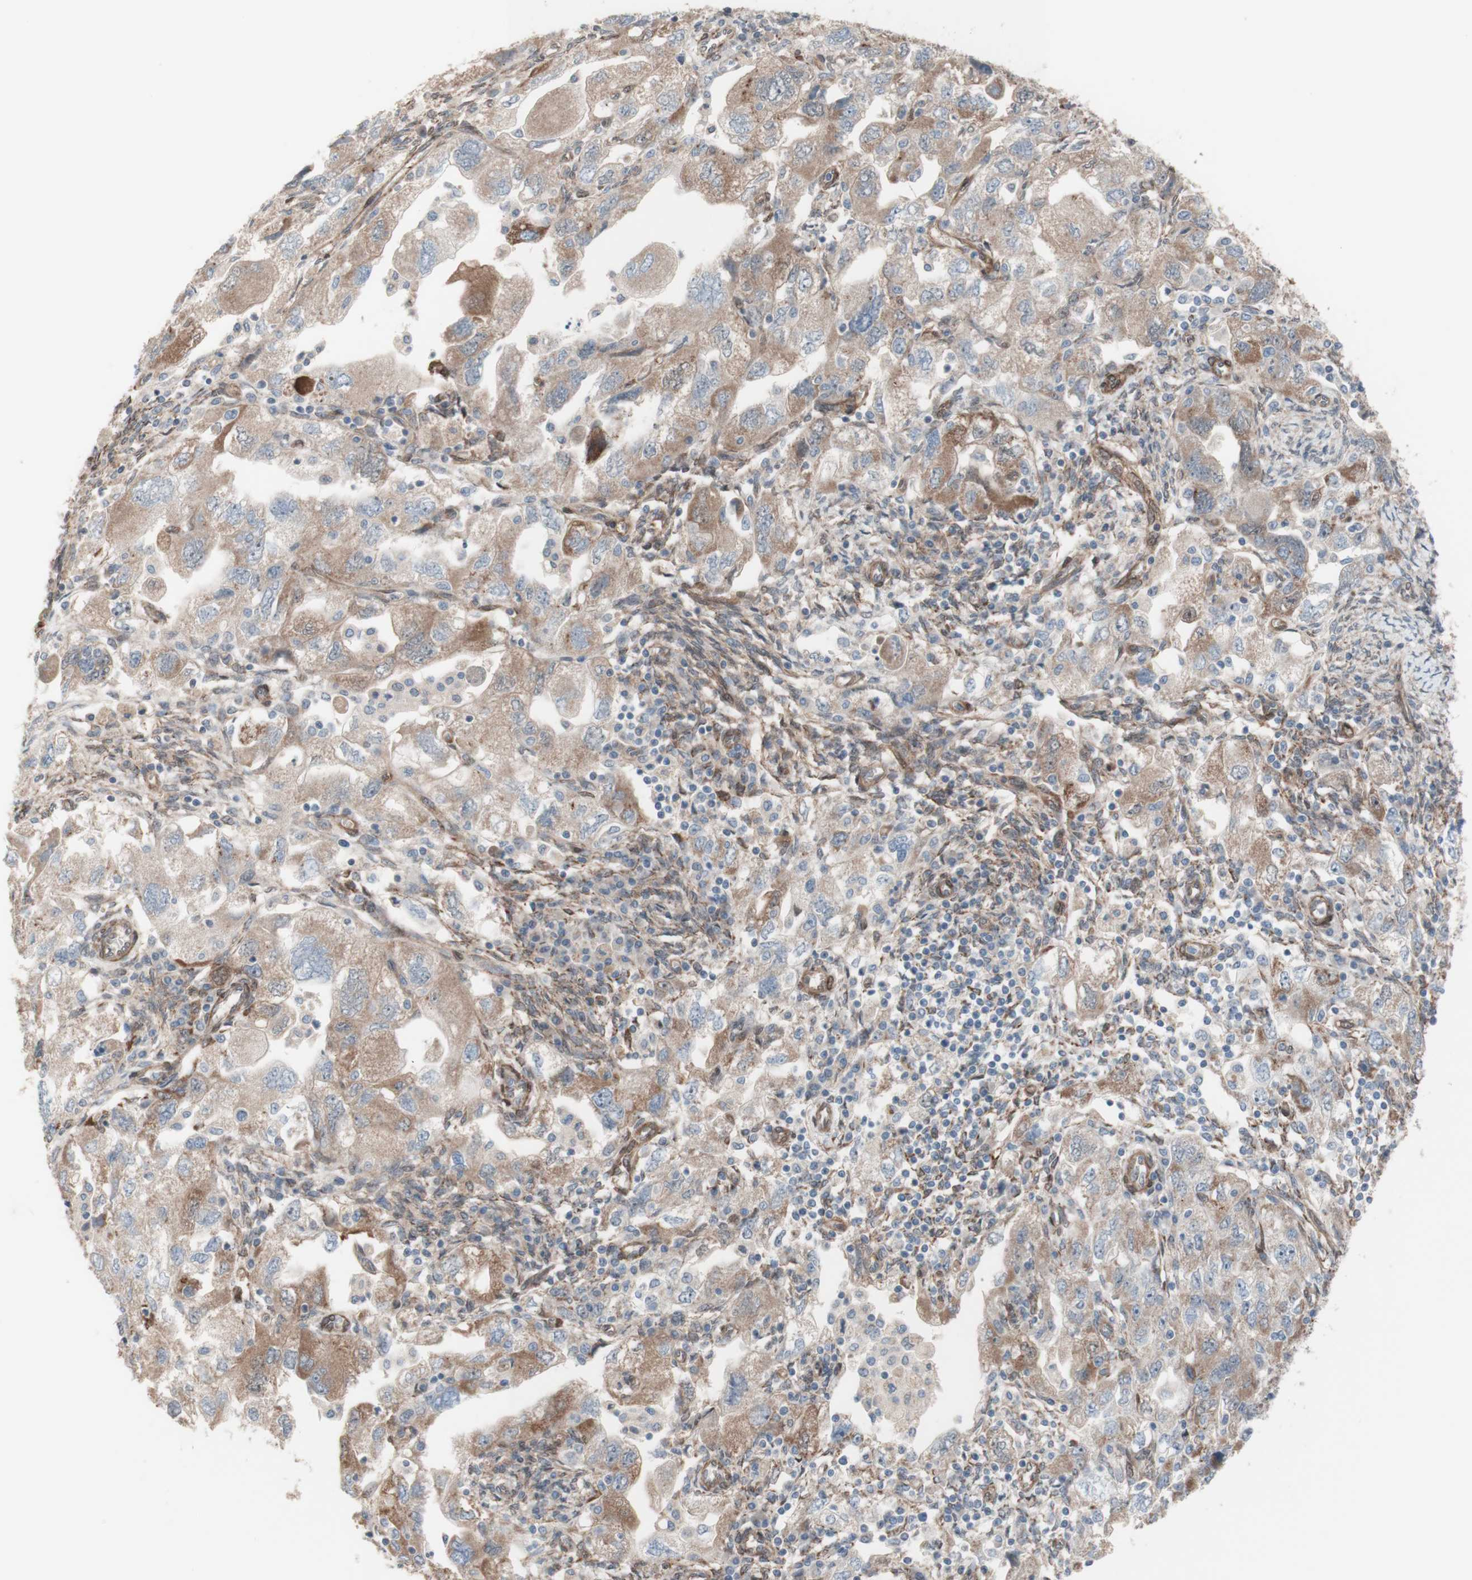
{"staining": {"intensity": "moderate", "quantity": ">75%", "location": "cytoplasmic/membranous"}, "tissue": "ovarian cancer", "cell_type": "Tumor cells", "image_type": "cancer", "snomed": [{"axis": "morphology", "description": "Carcinoma, NOS"}, {"axis": "morphology", "description": "Cystadenocarcinoma, serous, NOS"}, {"axis": "topography", "description": "Ovary"}], "caption": "Protein expression analysis of ovarian cancer (carcinoma) displays moderate cytoplasmic/membranous staining in approximately >75% of tumor cells. The staining is performed using DAB (3,3'-diaminobenzidine) brown chromogen to label protein expression. The nuclei are counter-stained blue using hematoxylin.", "gene": "CNN3", "patient": {"sex": "female", "age": 69}}